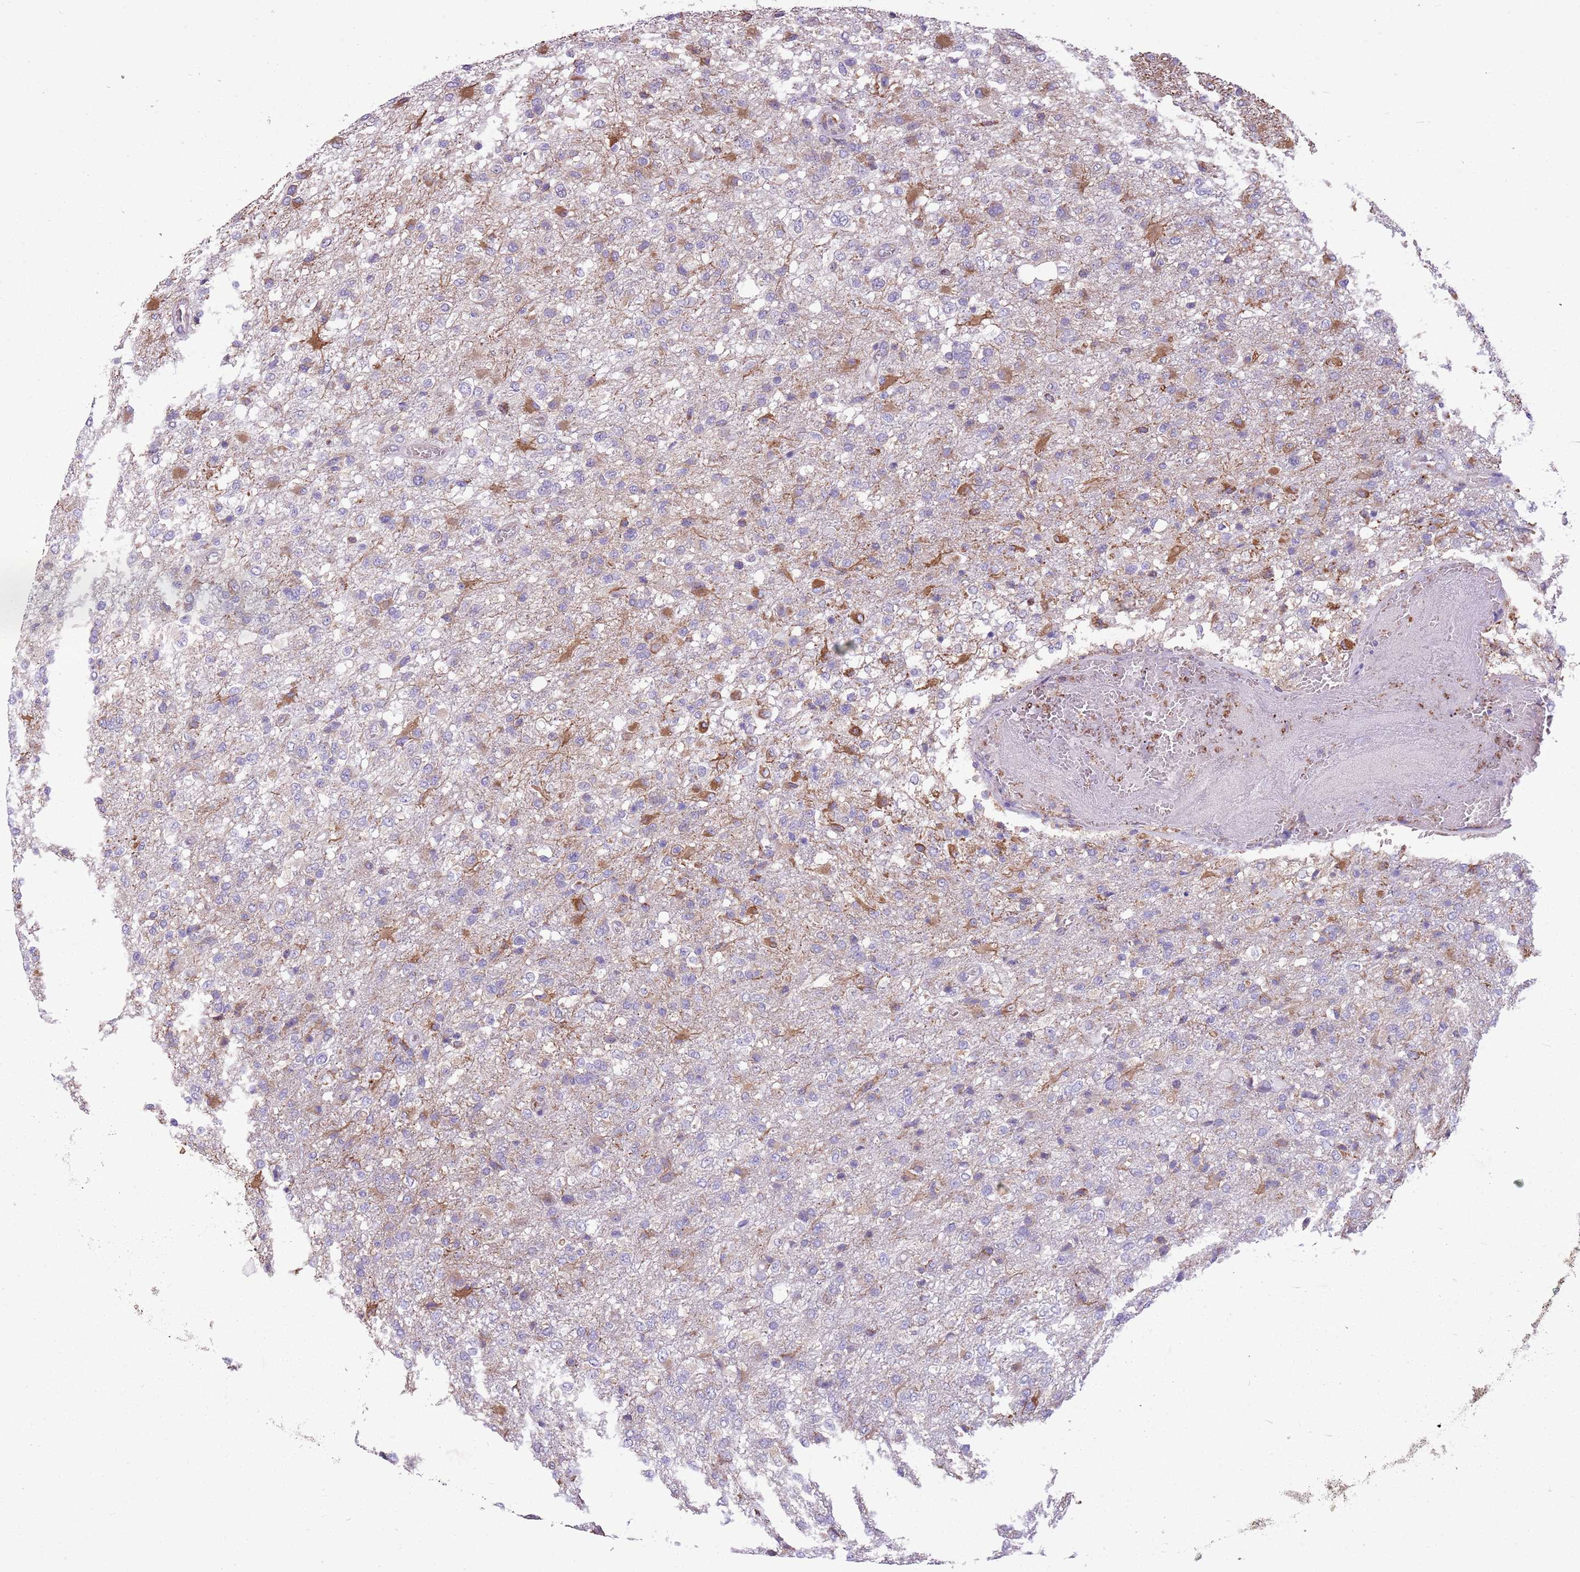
{"staining": {"intensity": "moderate", "quantity": "25%-75%", "location": "cytoplasmic/membranous"}, "tissue": "glioma", "cell_type": "Tumor cells", "image_type": "cancer", "snomed": [{"axis": "morphology", "description": "Glioma, malignant, High grade"}, {"axis": "topography", "description": "Brain"}], "caption": "Approximately 25%-75% of tumor cells in glioma display moderate cytoplasmic/membranous protein positivity as visualized by brown immunohistochemical staining.", "gene": "KCTD19", "patient": {"sex": "female", "age": 74}}